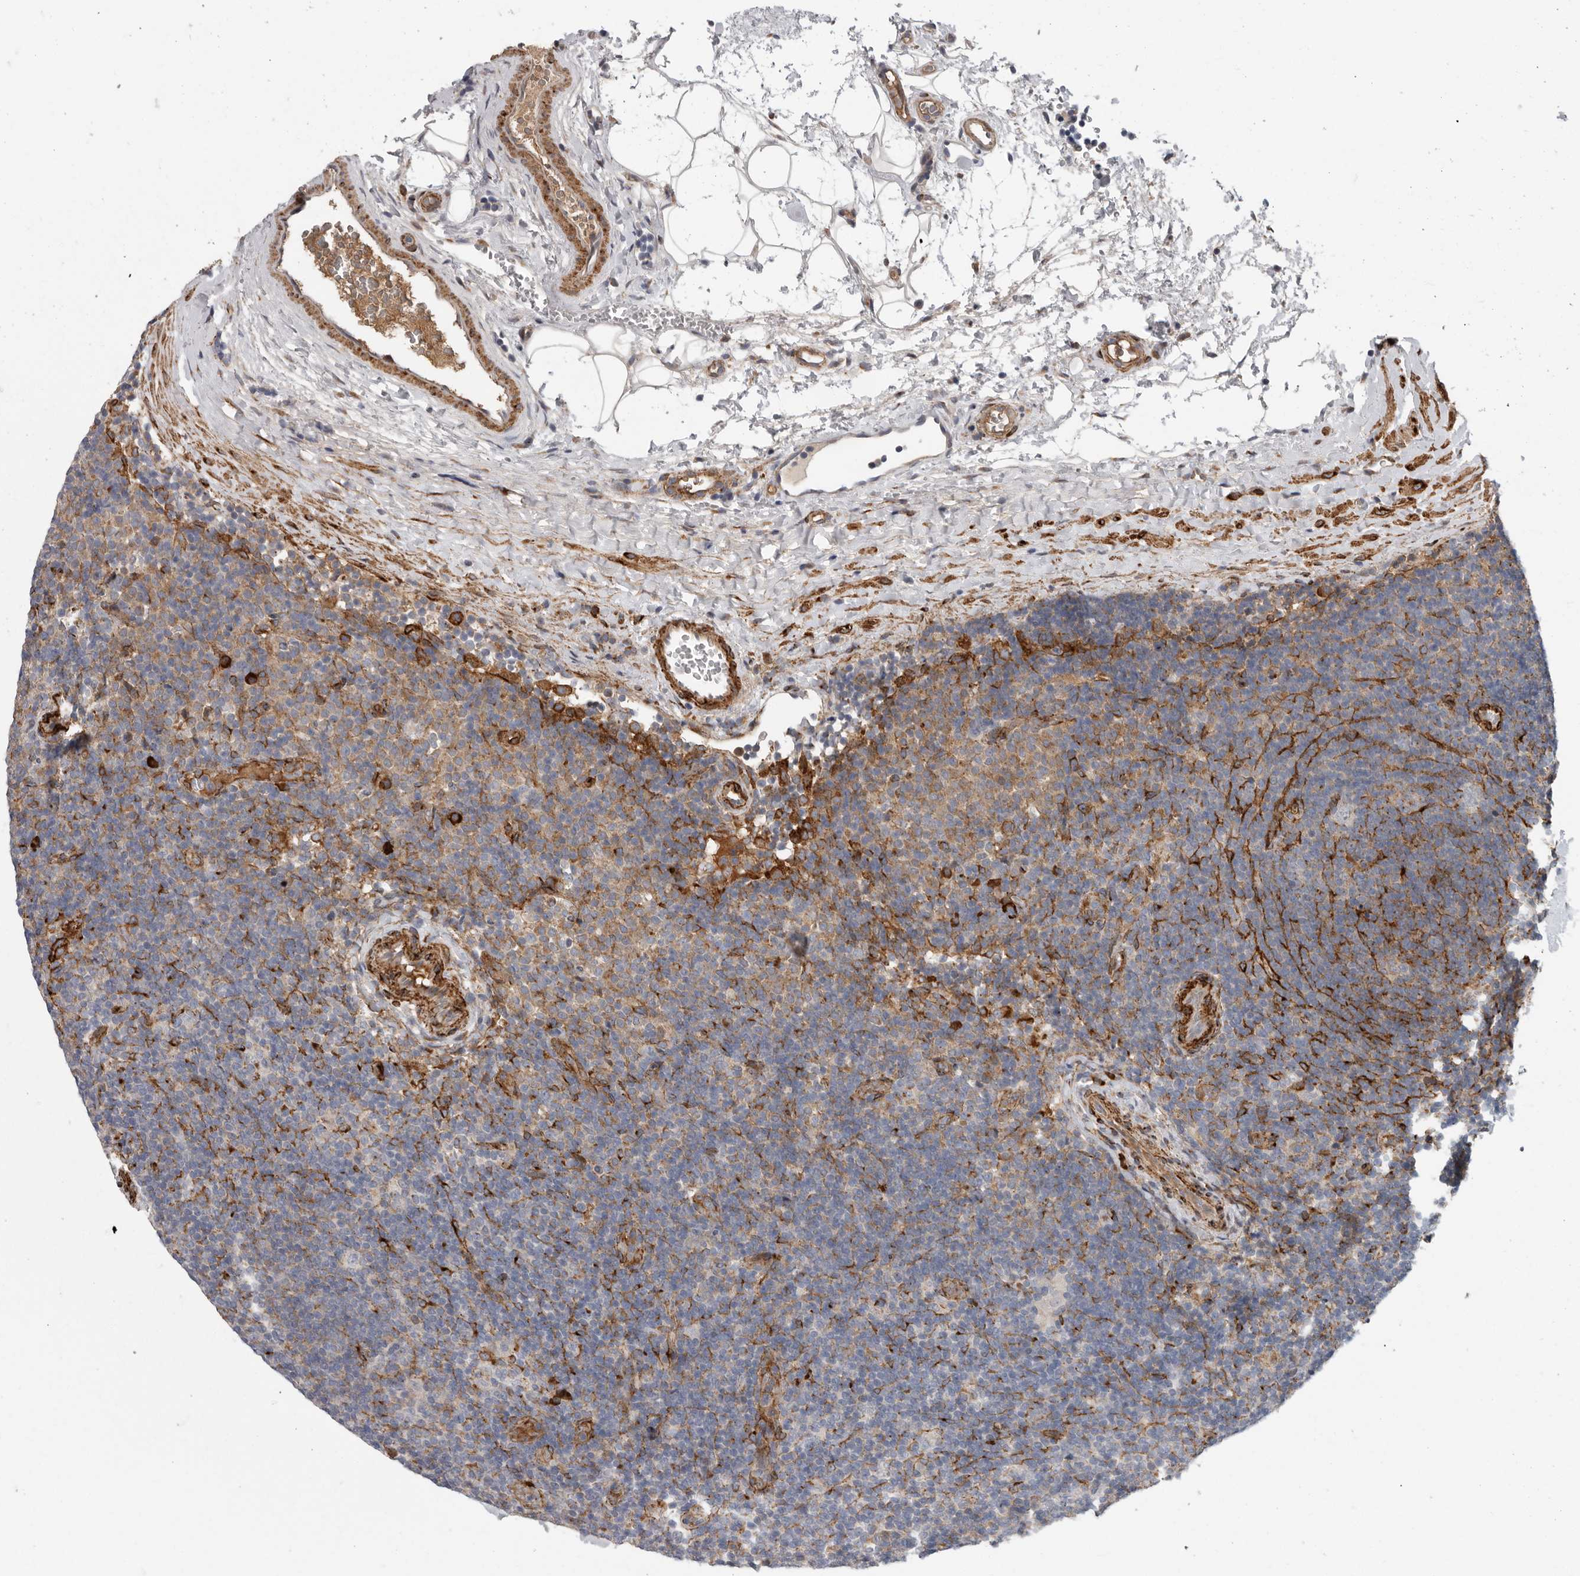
{"staining": {"intensity": "negative", "quantity": "none", "location": "none"}, "tissue": "lymphoma", "cell_type": "Tumor cells", "image_type": "cancer", "snomed": [{"axis": "morphology", "description": "Hodgkin's disease, NOS"}, {"axis": "topography", "description": "Lymph node"}], "caption": "There is no significant expression in tumor cells of lymphoma.", "gene": "ATXN3L", "patient": {"sex": "female", "age": 57}}